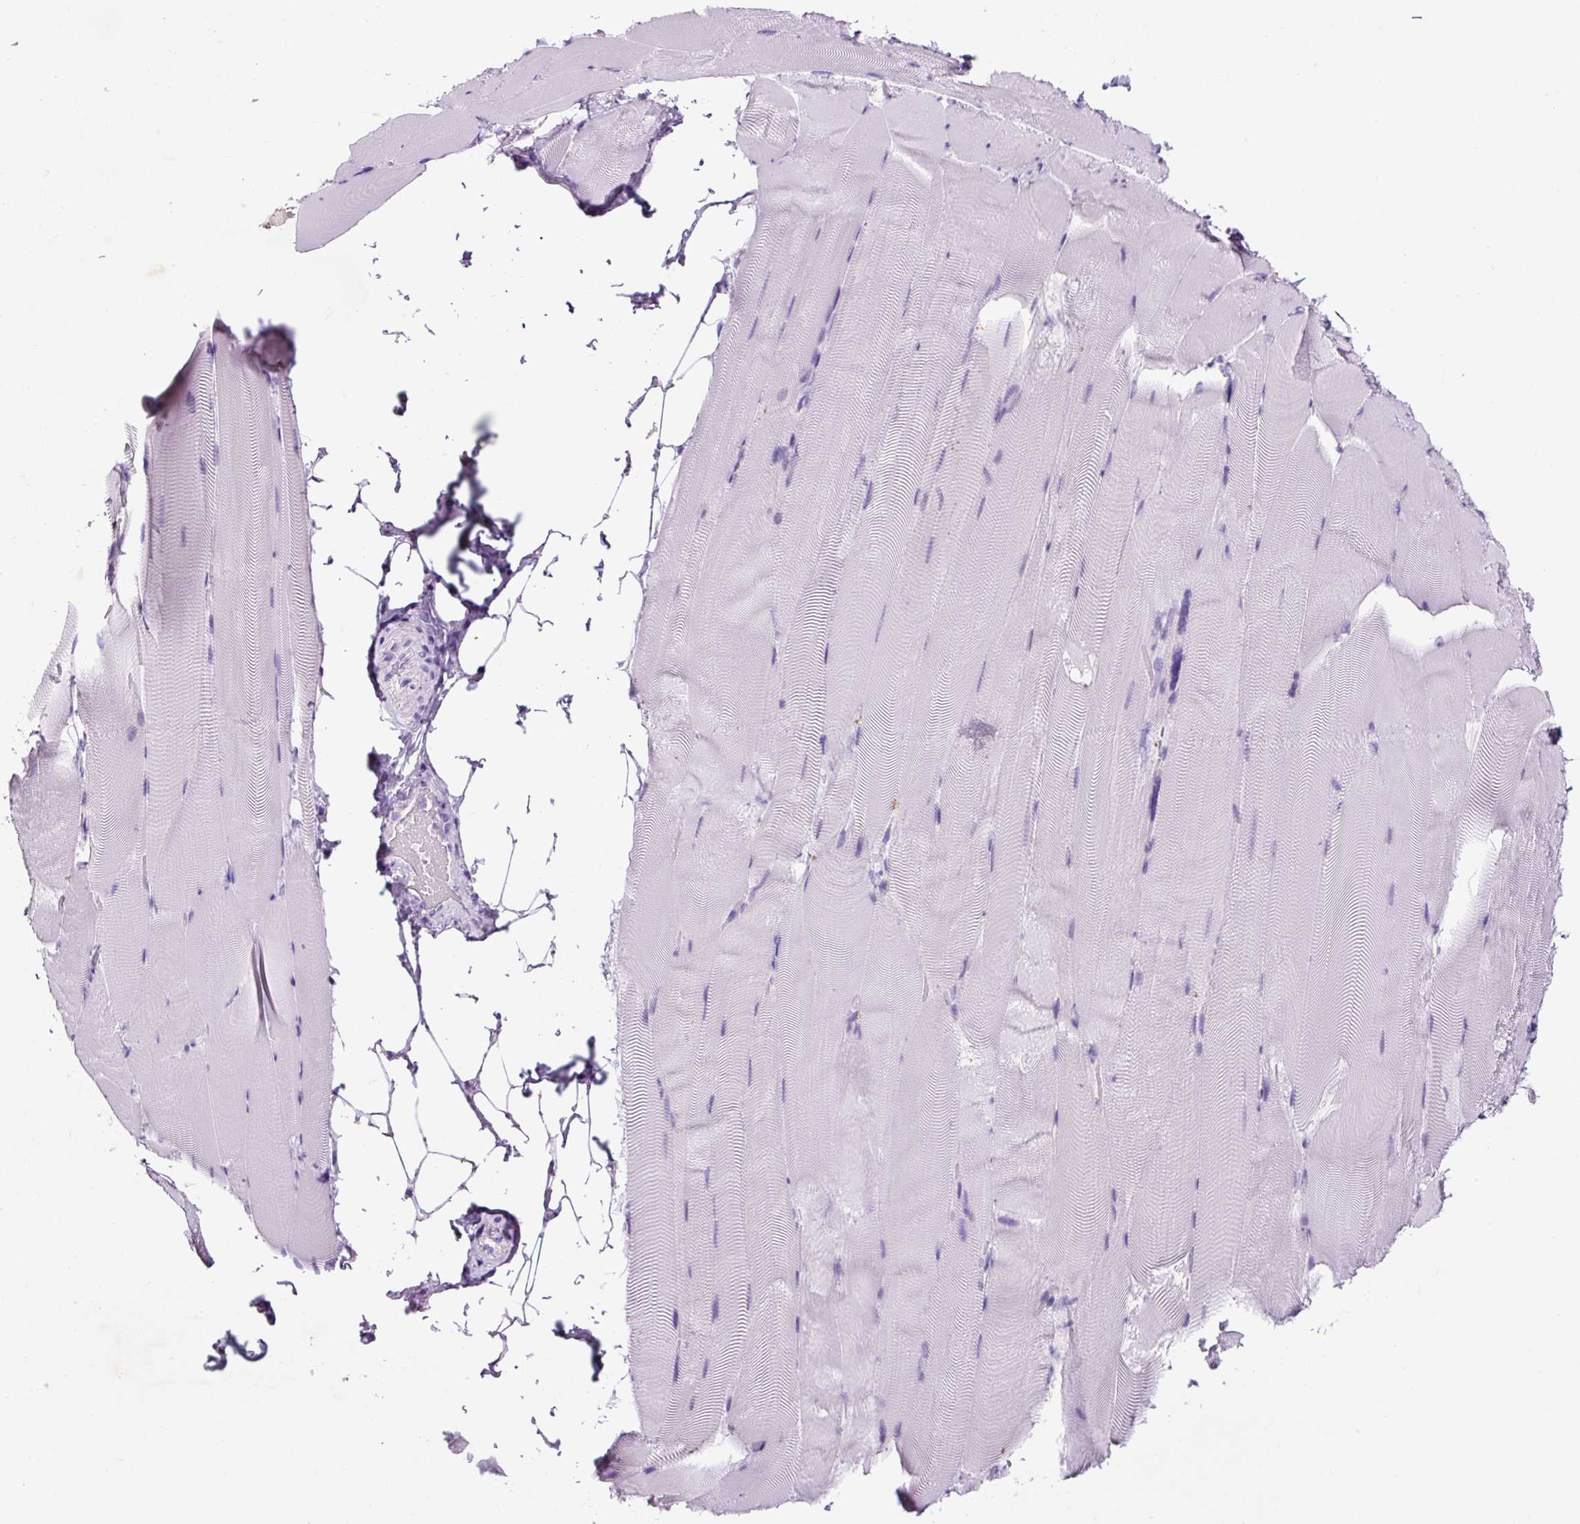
{"staining": {"intensity": "negative", "quantity": "none", "location": "none"}, "tissue": "skeletal muscle", "cell_type": "Myocytes", "image_type": "normal", "snomed": [{"axis": "morphology", "description": "Normal tissue, NOS"}, {"axis": "topography", "description": "Skeletal muscle"}], "caption": "The IHC image has no significant positivity in myocytes of skeletal muscle. (DAB (3,3'-diaminobenzidine) immunohistochemistry, high magnification).", "gene": "SP8", "patient": {"sex": "female", "age": 64}}